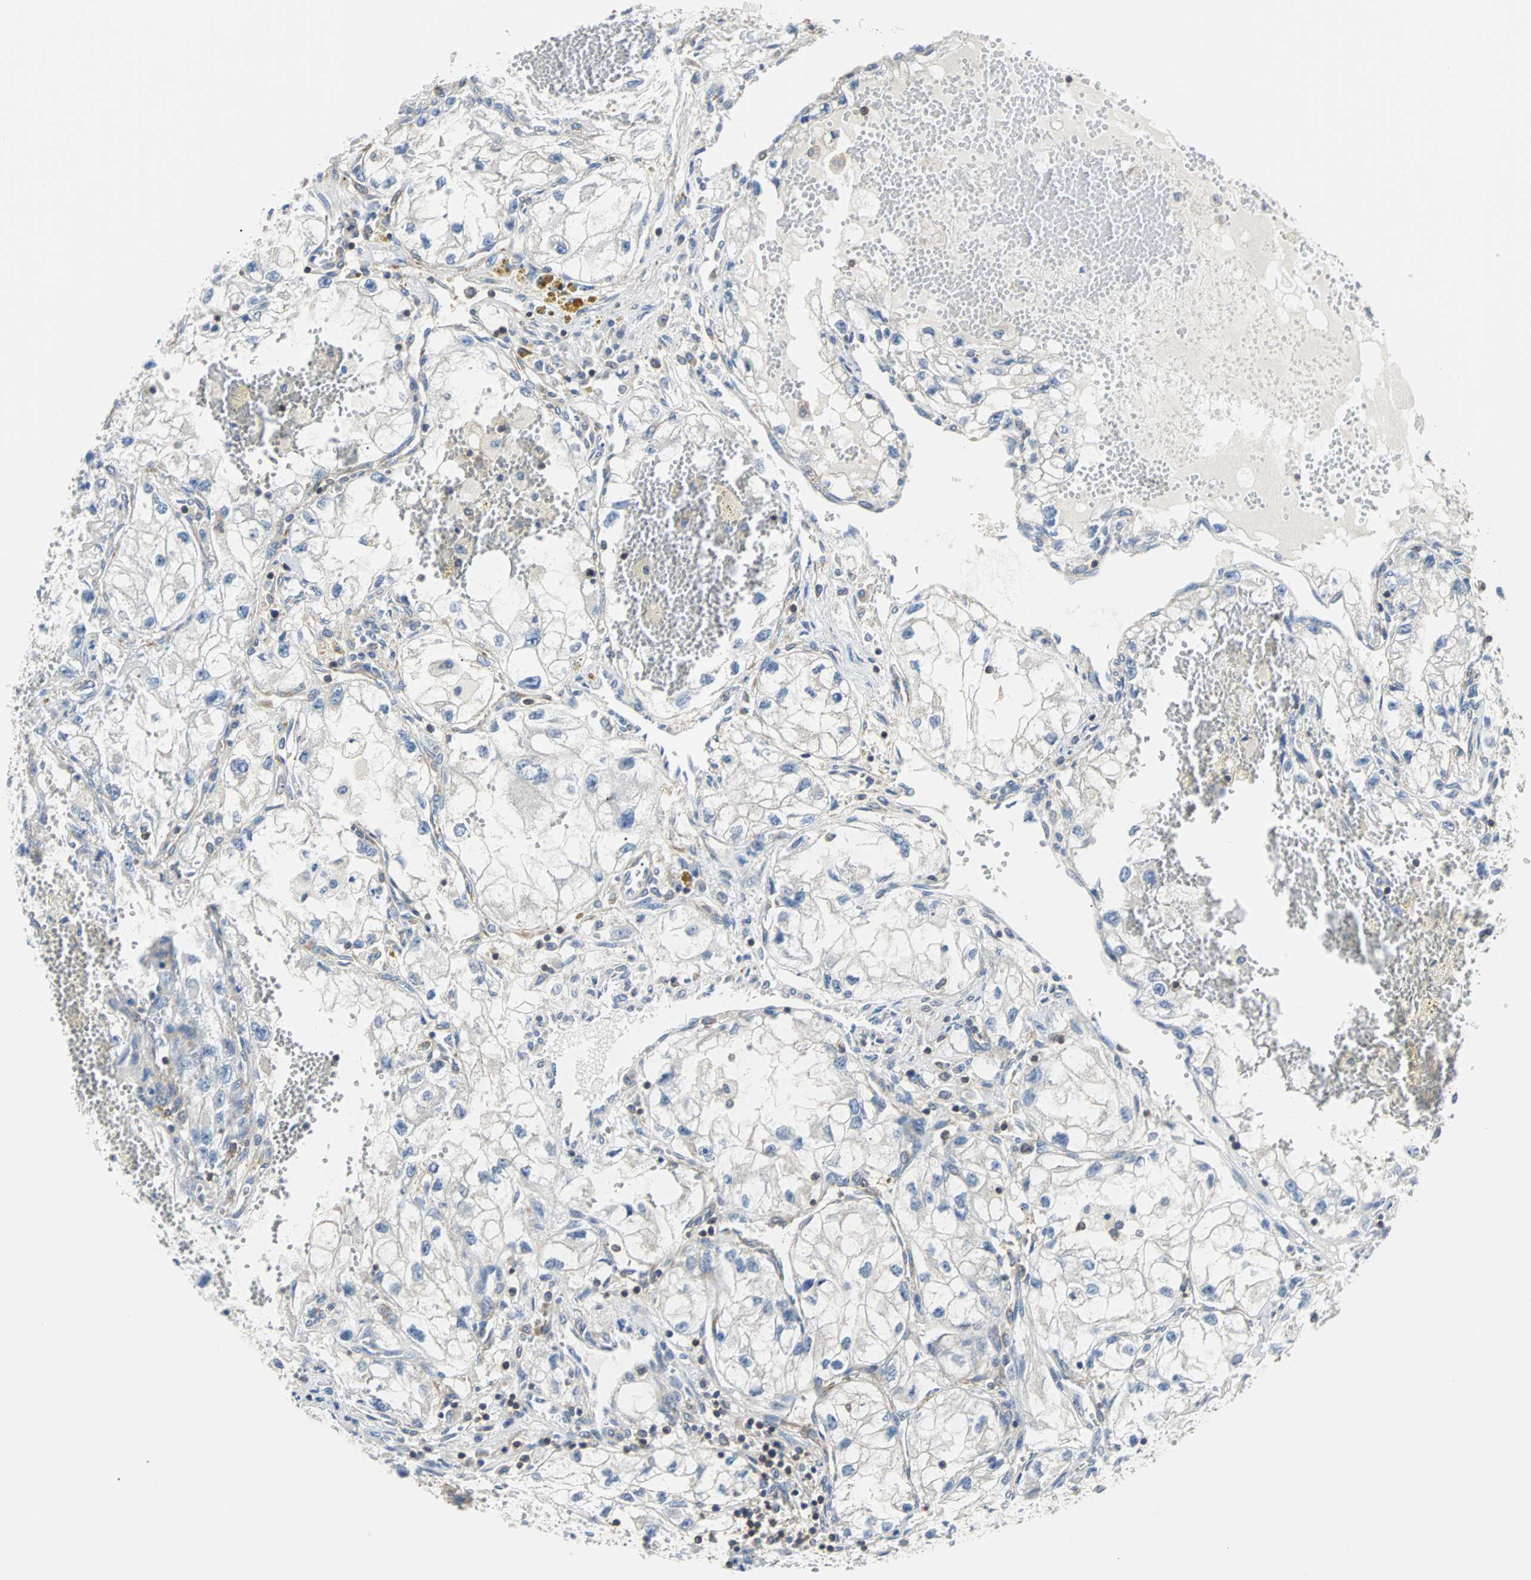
{"staining": {"intensity": "negative", "quantity": "none", "location": "none"}, "tissue": "renal cancer", "cell_type": "Tumor cells", "image_type": "cancer", "snomed": [{"axis": "morphology", "description": "Adenocarcinoma, NOS"}, {"axis": "topography", "description": "Kidney"}], "caption": "IHC image of human renal cancer (adenocarcinoma) stained for a protein (brown), which demonstrates no staining in tumor cells. (DAB (3,3'-diaminobenzidine) immunohistochemistry (IHC), high magnification).", "gene": "TSC22D4", "patient": {"sex": "female", "age": 70}}